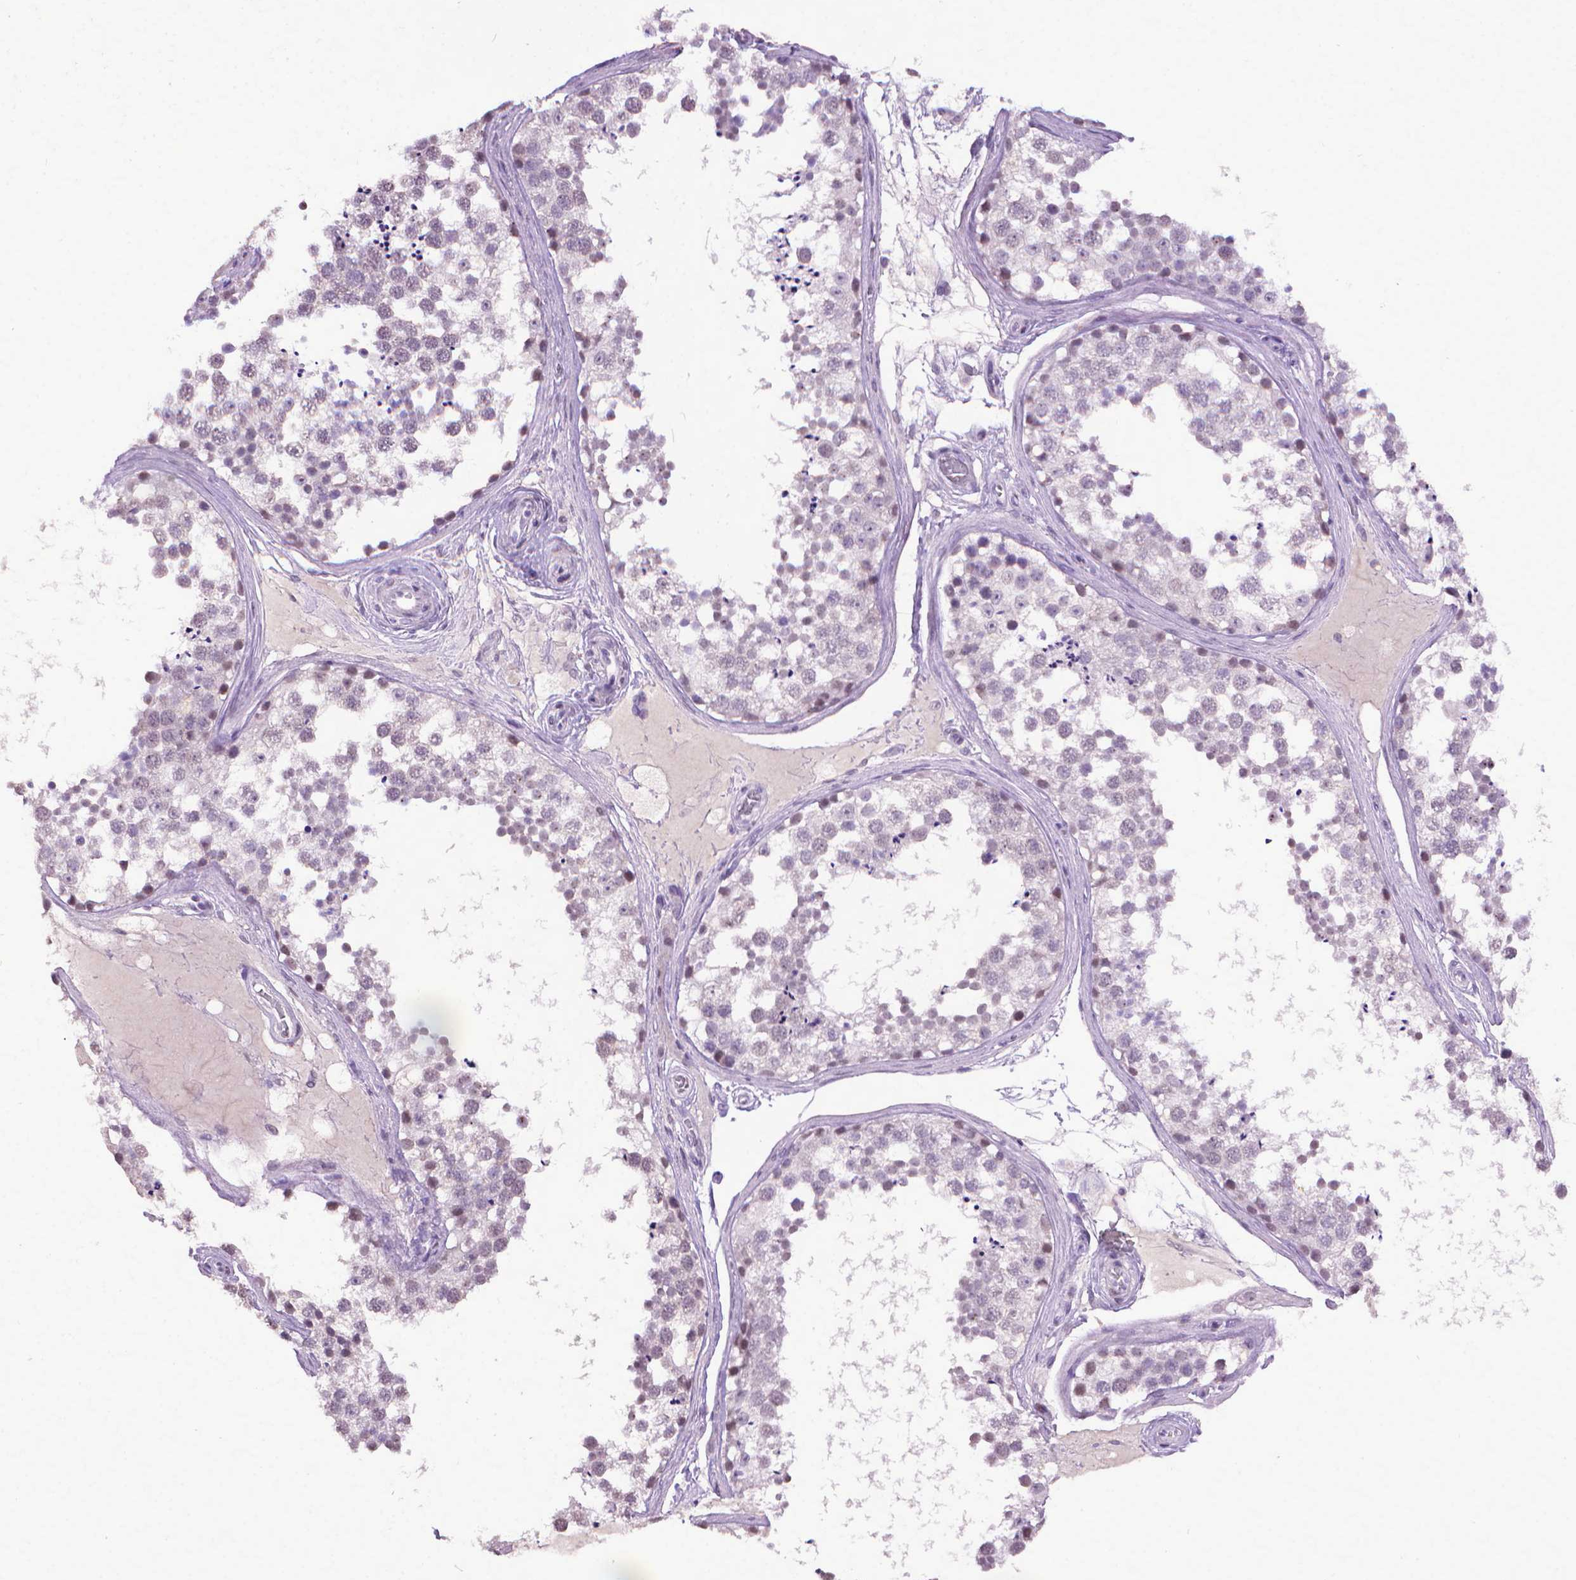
{"staining": {"intensity": "negative", "quantity": "none", "location": "none"}, "tissue": "testis", "cell_type": "Cells in seminiferous ducts", "image_type": "normal", "snomed": [{"axis": "morphology", "description": "Normal tissue, NOS"}, {"axis": "morphology", "description": "Seminoma, NOS"}, {"axis": "topography", "description": "Testis"}], "caption": "IHC photomicrograph of benign human testis stained for a protein (brown), which demonstrates no expression in cells in seminiferous ducts.", "gene": "KMO", "patient": {"sex": "male", "age": 65}}